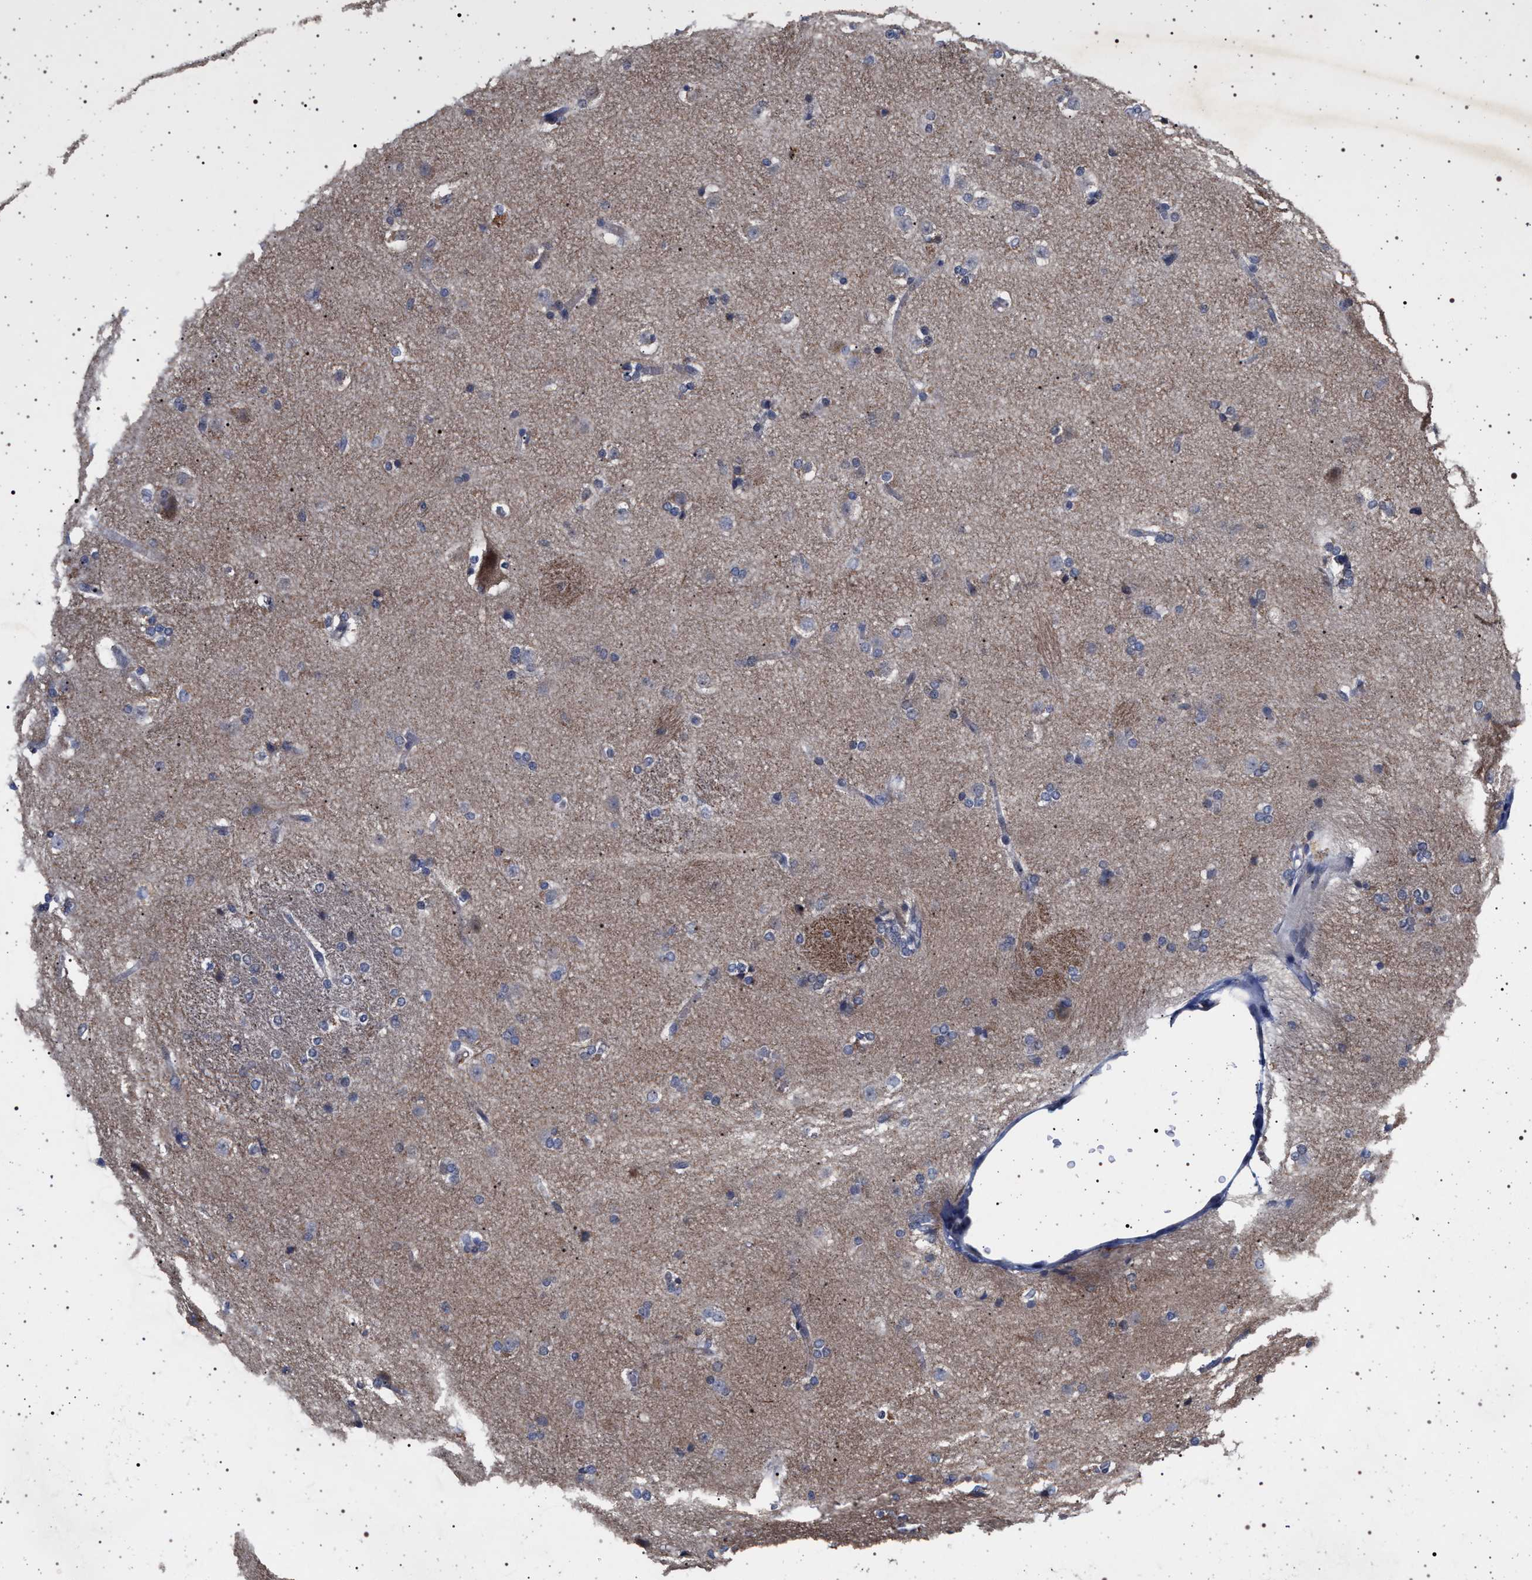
{"staining": {"intensity": "moderate", "quantity": "<25%", "location": "cytoplasmic/membranous"}, "tissue": "caudate", "cell_type": "Glial cells", "image_type": "normal", "snomed": [{"axis": "morphology", "description": "Normal tissue, NOS"}, {"axis": "topography", "description": "Lateral ventricle wall"}], "caption": "The histopathology image shows staining of benign caudate, revealing moderate cytoplasmic/membranous protein positivity (brown color) within glial cells.", "gene": "RBM48", "patient": {"sex": "female", "age": 19}}